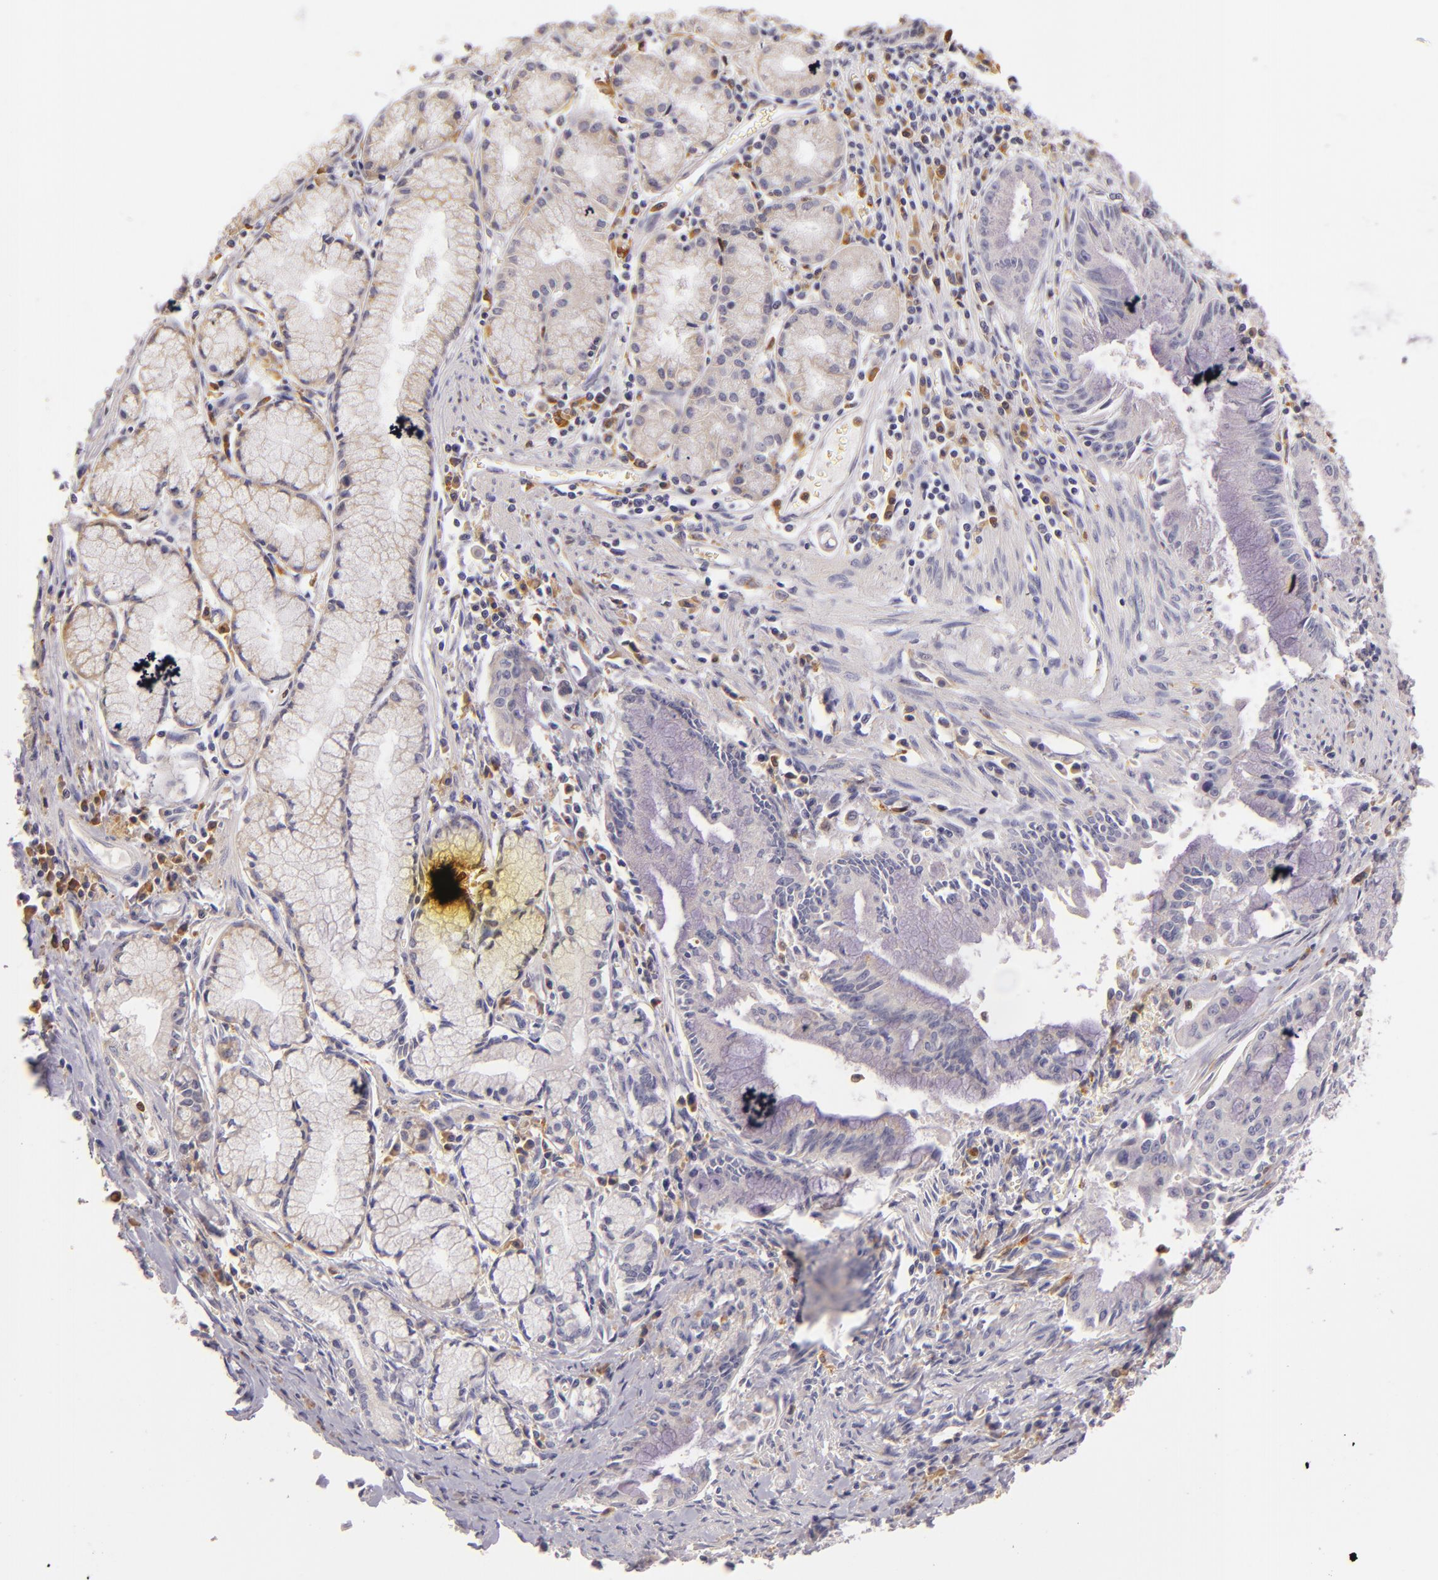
{"staining": {"intensity": "weak", "quantity": "25%-75%", "location": "cytoplasmic/membranous"}, "tissue": "pancreatic cancer", "cell_type": "Tumor cells", "image_type": "cancer", "snomed": [{"axis": "morphology", "description": "Adenocarcinoma, NOS"}, {"axis": "topography", "description": "Pancreas"}], "caption": "Pancreatic cancer (adenocarcinoma) stained for a protein (brown) exhibits weak cytoplasmic/membranous positive expression in approximately 25%-75% of tumor cells.", "gene": "TLR8", "patient": {"sex": "male", "age": 59}}